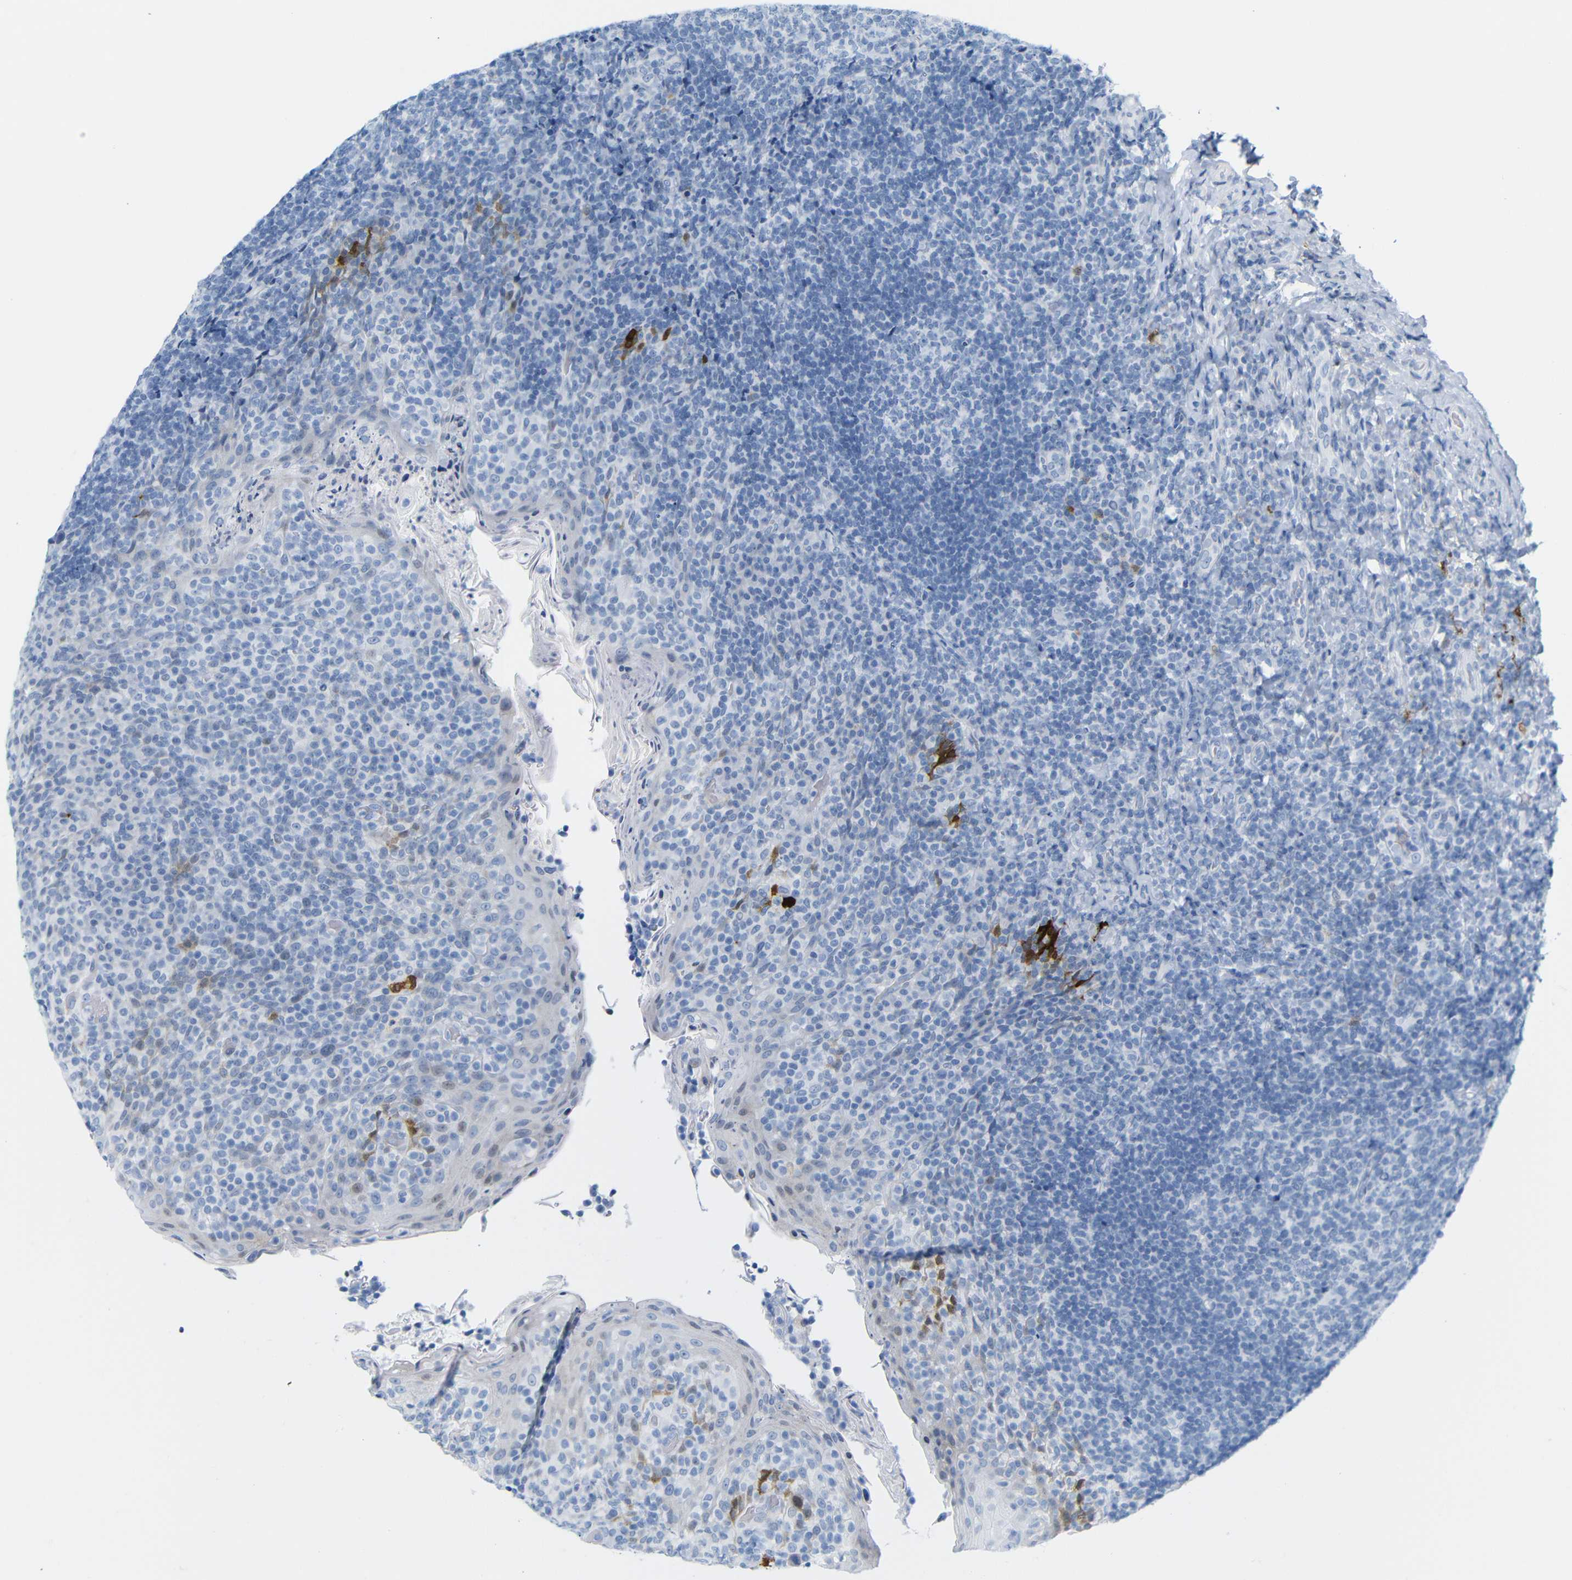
{"staining": {"intensity": "negative", "quantity": "none", "location": "none"}, "tissue": "tonsil", "cell_type": "Germinal center cells", "image_type": "normal", "snomed": [{"axis": "morphology", "description": "Normal tissue, NOS"}, {"axis": "topography", "description": "Tonsil"}], "caption": "This is a photomicrograph of IHC staining of benign tonsil, which shows no staining in germinal center cells.", "gene": "MT1A", "patient": {"sex": "male", "age": 17}}